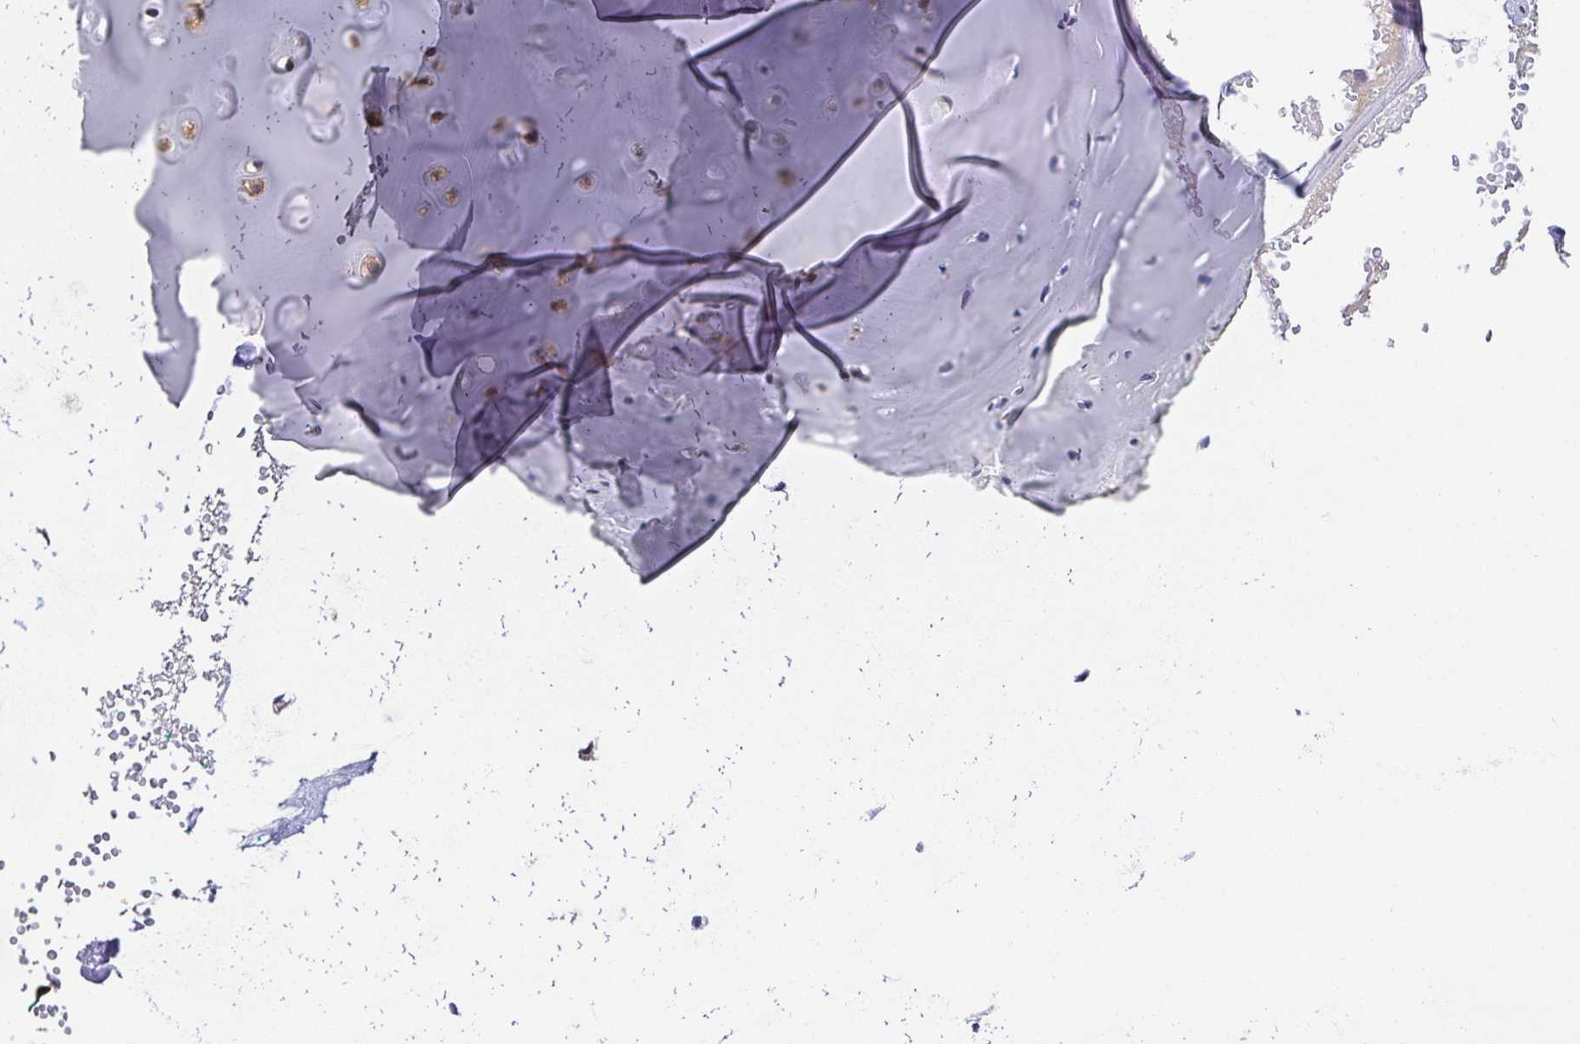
{"staining": {"intensity": "negative", "quantity": "none", "location": "none"}, "tissue": "adipose tissue", "cell_type": "Adipocytes", "image_type": "normal", "snomed": [{"axis": "morphology", "description": "Normal tissue, NOS"}, {"axis": "morphology", "description": "Basal cell carcinoma"}, {"axis": "topography", "description": "Cartilage tissue"}, {"axis": "topography", "description": "Nasopharynx"}, {"axis": "topography", "description": "Oral tissue"}], "caption": "DAB (3,3'-diaminobenzidine) immunohistochemical staining of normal adipose tissue demonstrates no significant expression in adipocytes.", "gene": "RNASE7", "patient": {"sex": "female", "age": 77}}